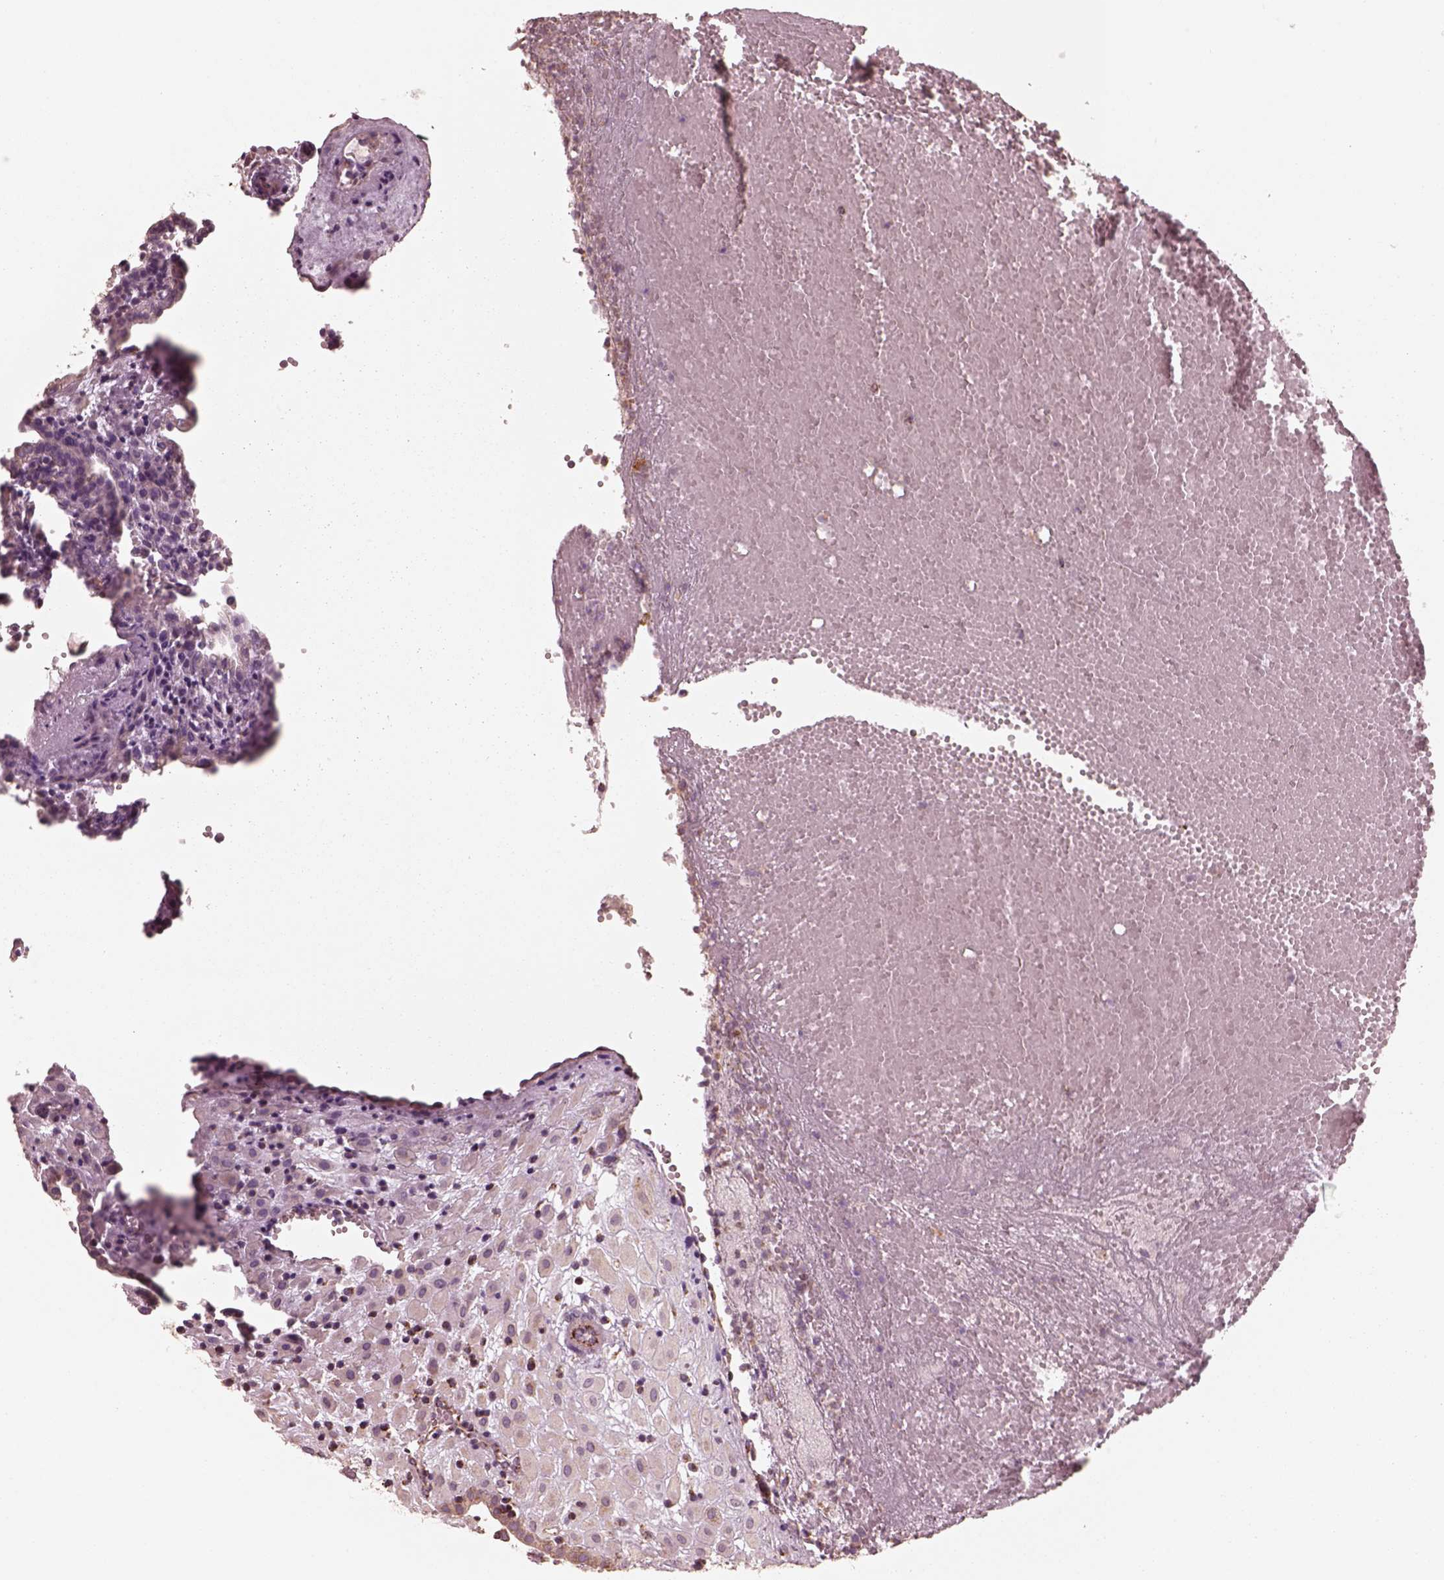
{"staining": {"intensity": "negative", "quantity": "none", "location": "none"}, "tissue": "placenta", "cell_type": "Decidual cells", "image_type": "normal", "snomed": [{"axis": "morphology", "description": "Normal tissue, NOS"}, {"axis": "topography", "description": "Placenta"}], "caption": "This photomicrograph is of unremarkable placenta stained with immunohistochemistry to label a protein in brown with the nuclei are counter-stained blue. There is no expression in decidual cells.", "gene": "ENTPD6", "patient": {"sex": "female", "age": 24}}